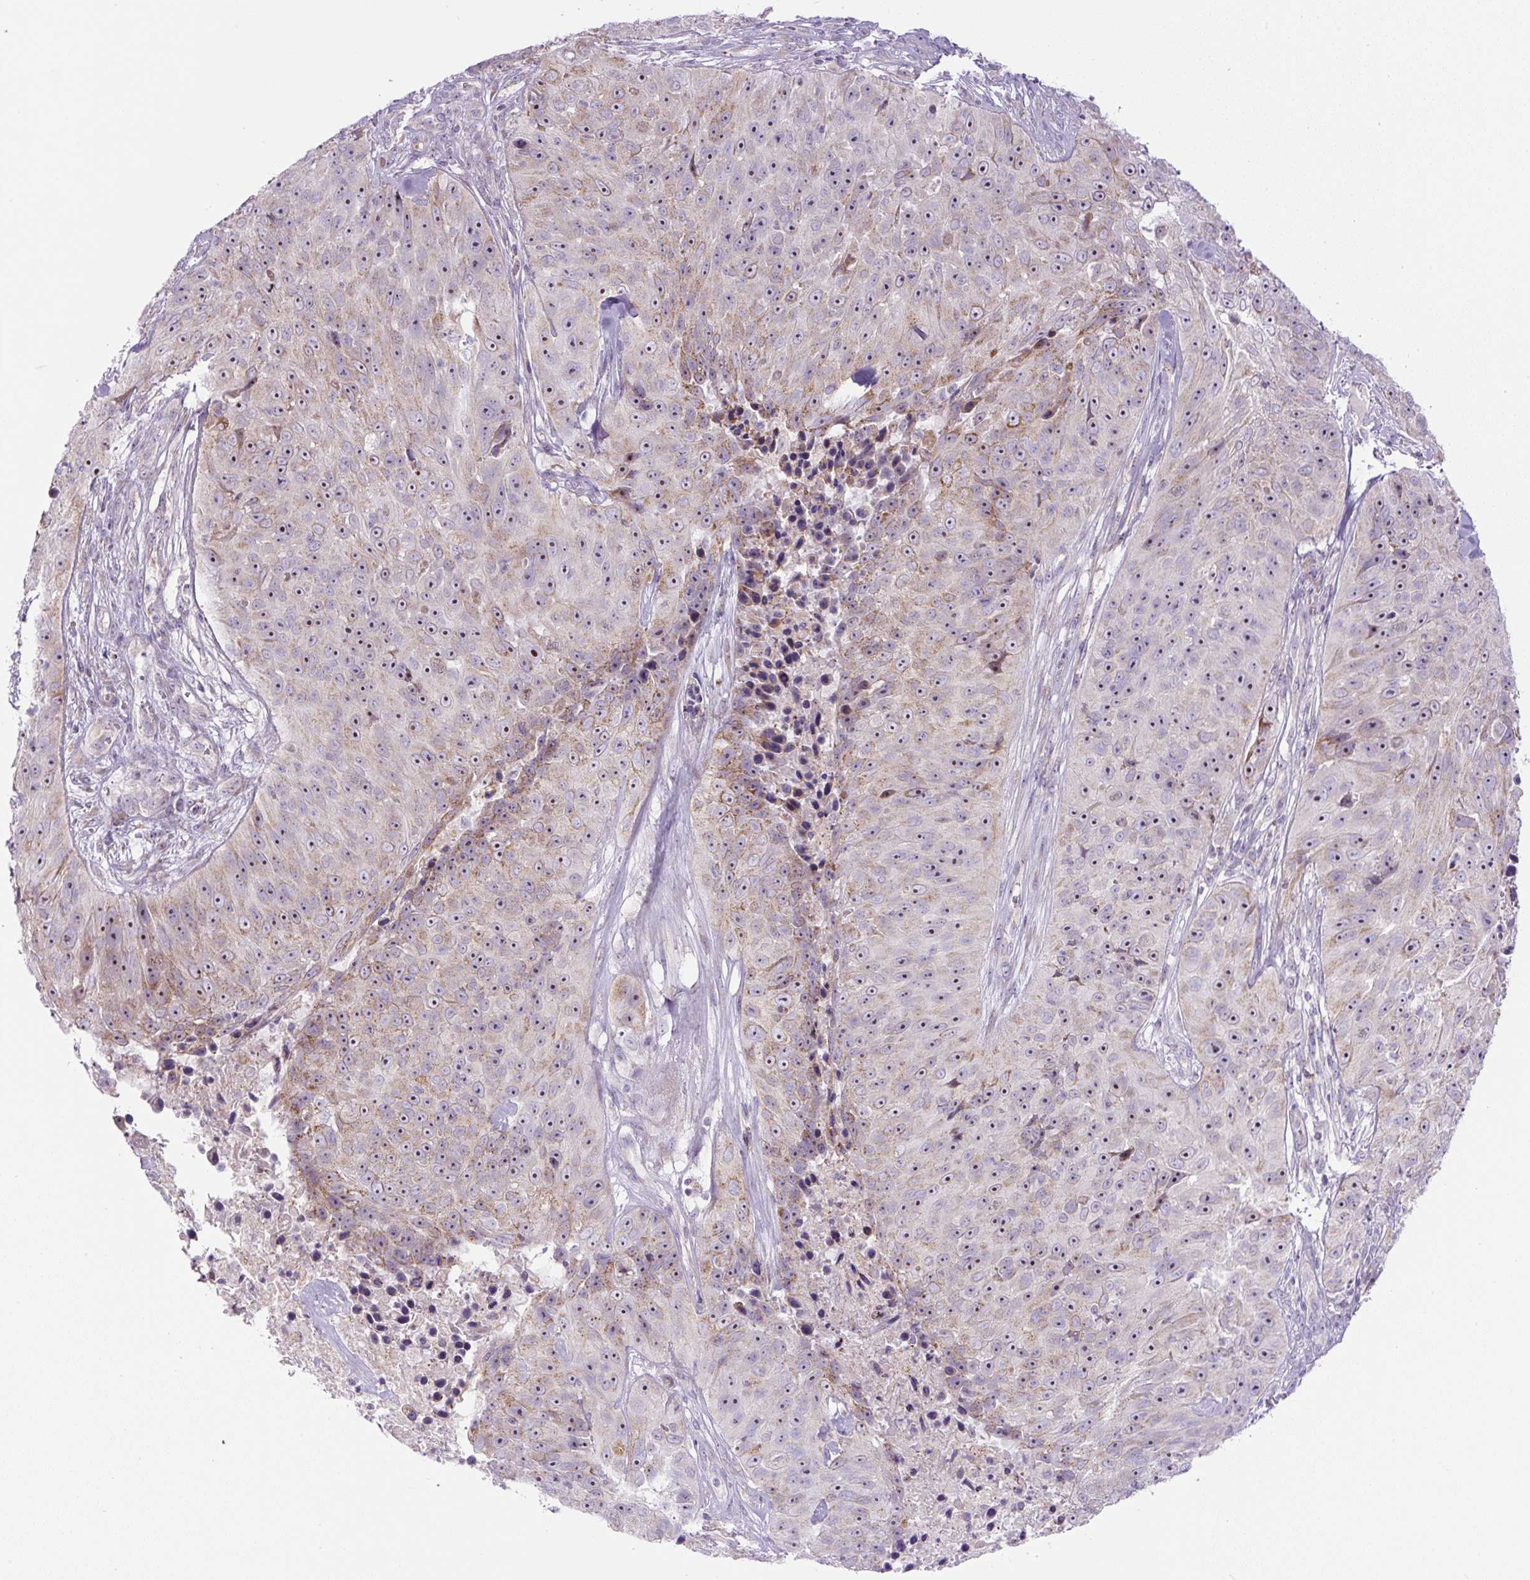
{"staining": {"intensity": "moderate", "quantity": "25%-75%", "location": "cytoplasmic/membranous,nuclear"}, "tissue": "skin cancer", "cell_type": "Tumor cells", "image_type": "cancer", "snomed": [{"axis": "morphology", "description": "Squamous cell carcinoma, NOS"}, {"axis": "topography", "description": "Skin"}], "caption": "Immunohistochemistry staining of skin cancer, which demonstrates medium levels of moderate cytoplasmic/membranous and nuclear expression in approximately 25%-75% of tumor cells indicating moderate cytoplasmic/membranous and nuclear protein expression. The staining was performed using DAB (brown) for protein detection and nuclei were counterstained in hematoxylin (blue).", "gene": "ZNF596", "patient": {"sex": "female", "age": 87}}